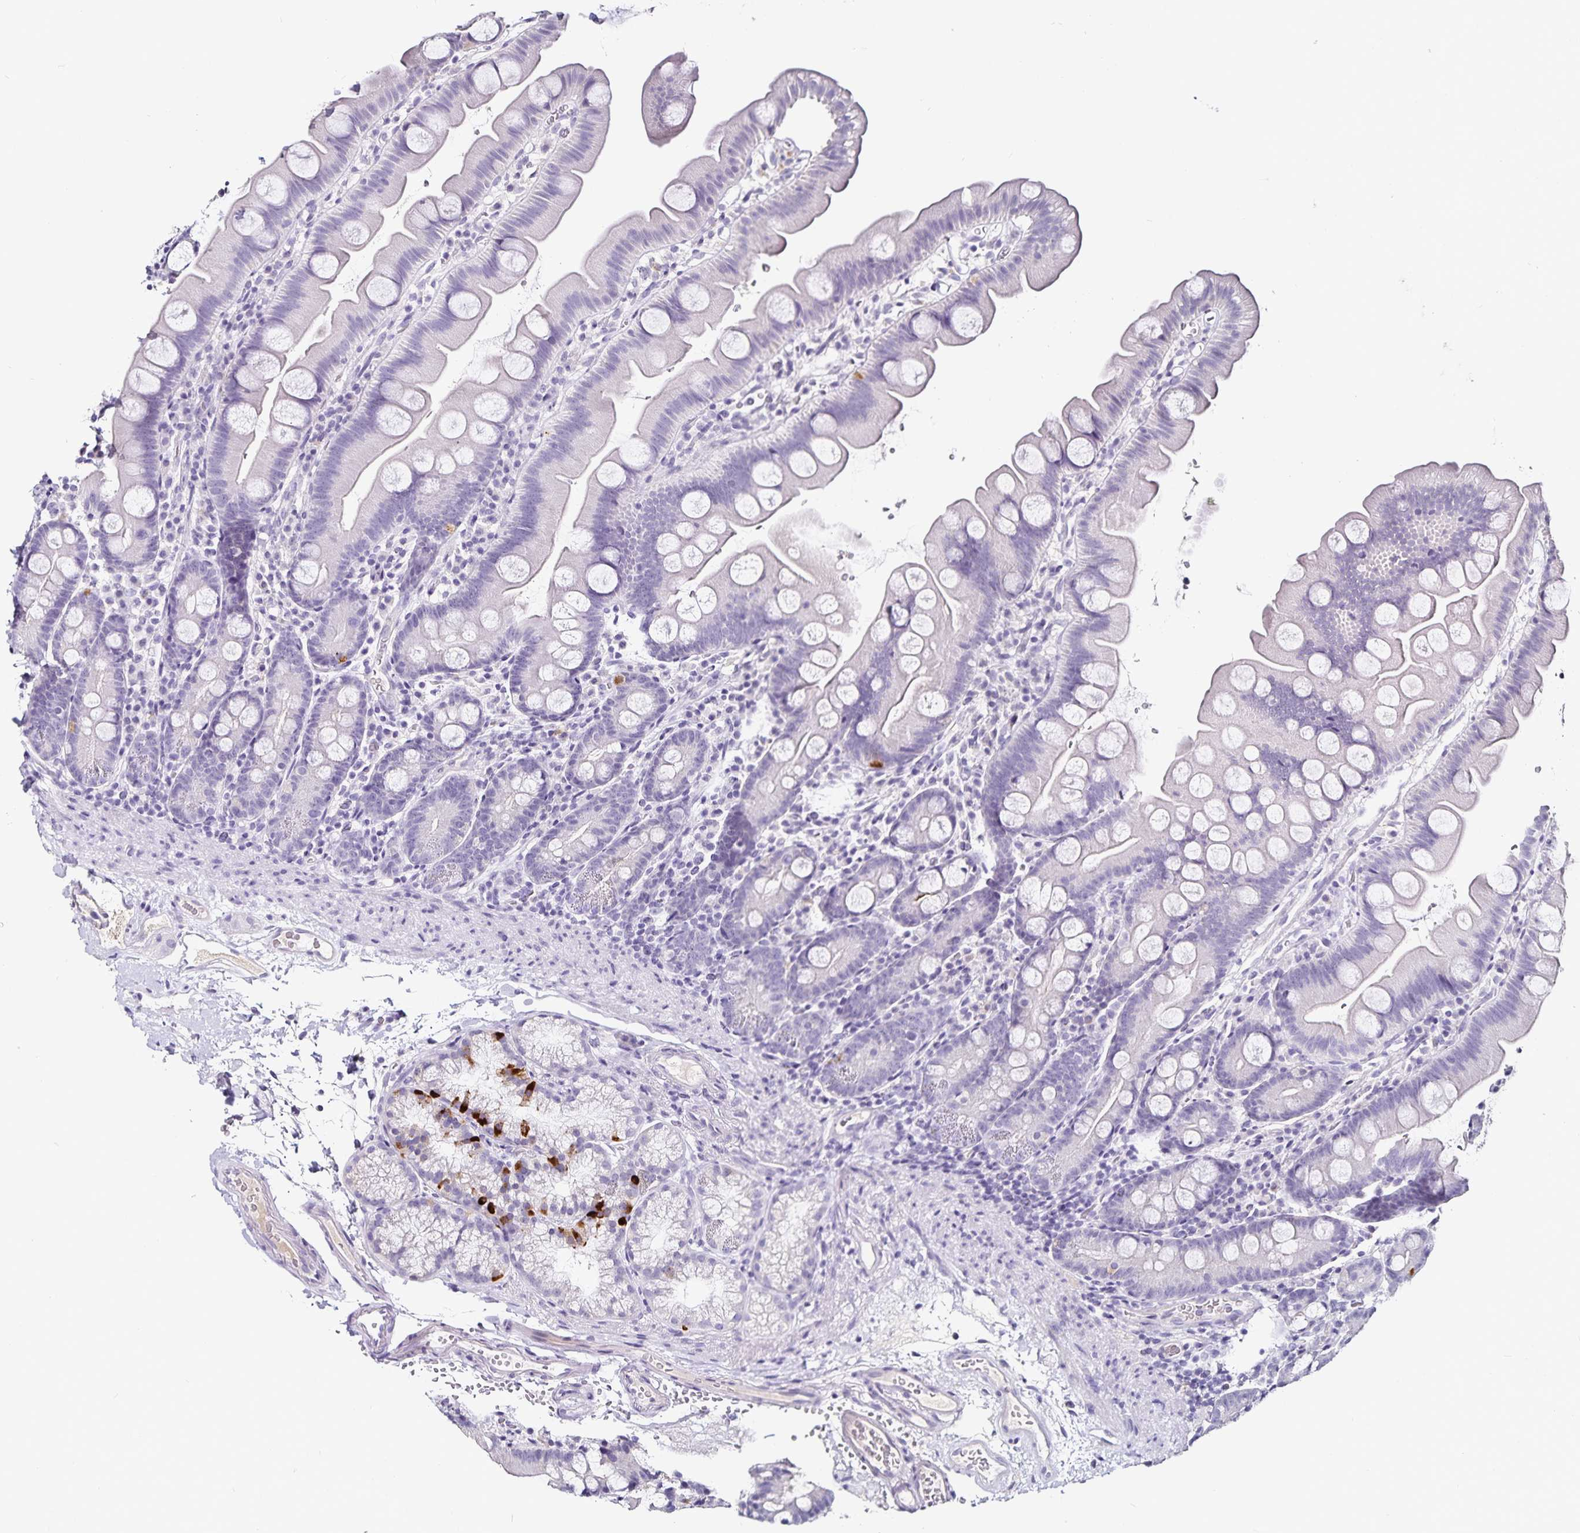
{"staining": {"intensity": "negative", "quantity": "none", "location": "none"}, "tissue": "small intestine", "cell_type": "Glandular cells", "image_type": "normal", "snomed": [{"axis": "morphology", "description": "Normal tissue, NOS"}, {"axis": "topography", "description": "Small intestine"}], "caption": "Immunohistochemistry (IHC) photomicrograph of unremarkable small intestine: human small intestine stained with DAB shows no significant protein expression in glandular cells.", "gene": "TTR", "patient": {"sex": "female", "age": 68}}